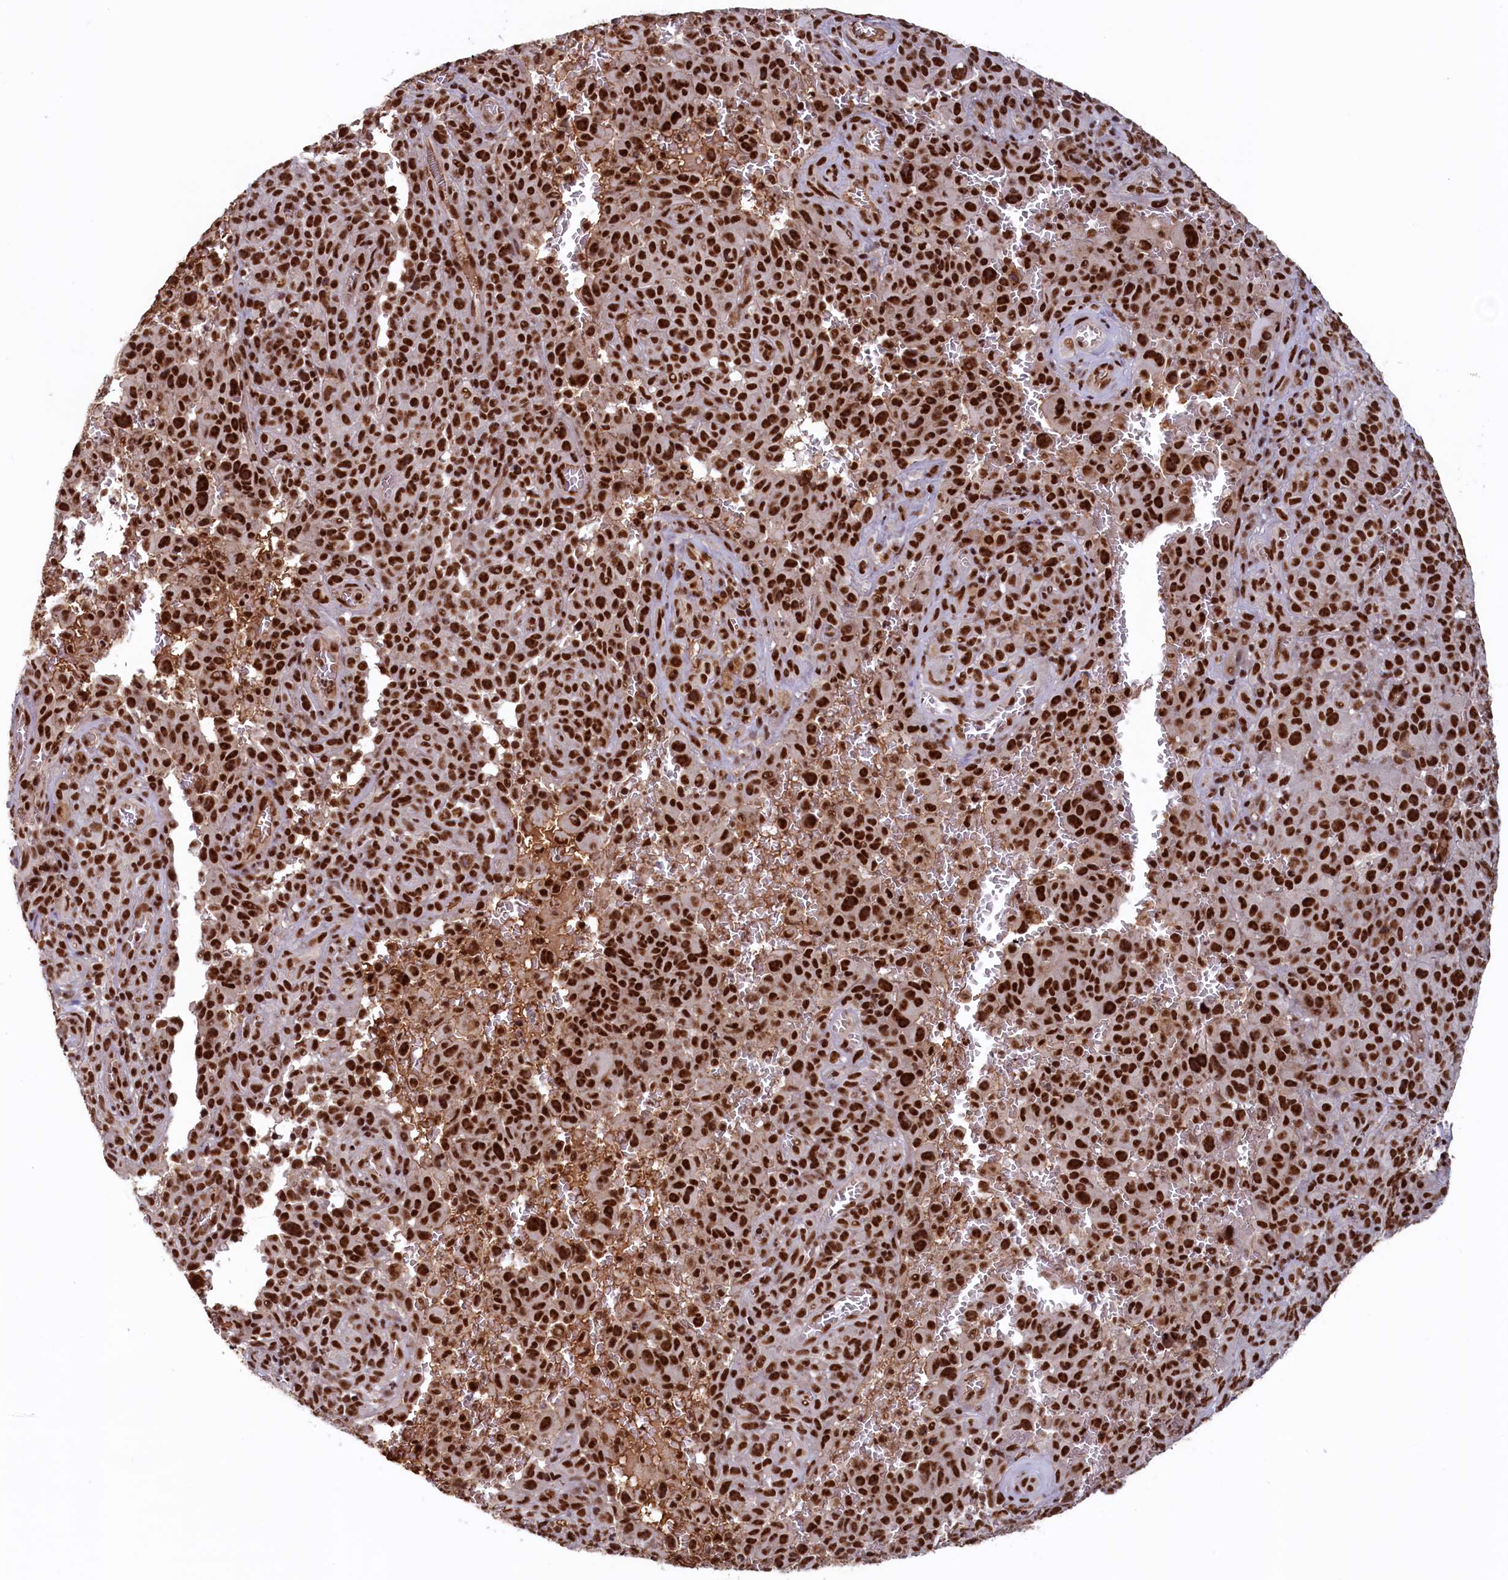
{"staining": {"intensity": "strong", "quantity": ">75%", "location": "nuclear"}, "tissue": "melanoma", "cell_type": "Tumor cells", "image_type": "cancer", "snomed": [{"axis": "morphology", "description": "Malignant melanoma, NOS"}, {"axis": "topography", "description": "Skin"}], "caption": "An image of human melanoma stained for a protein exhibits strong nuclear brown staining in tumor cells.", "gene": "ZC3H18", "patient": {"sex": "female", "age": 82}}